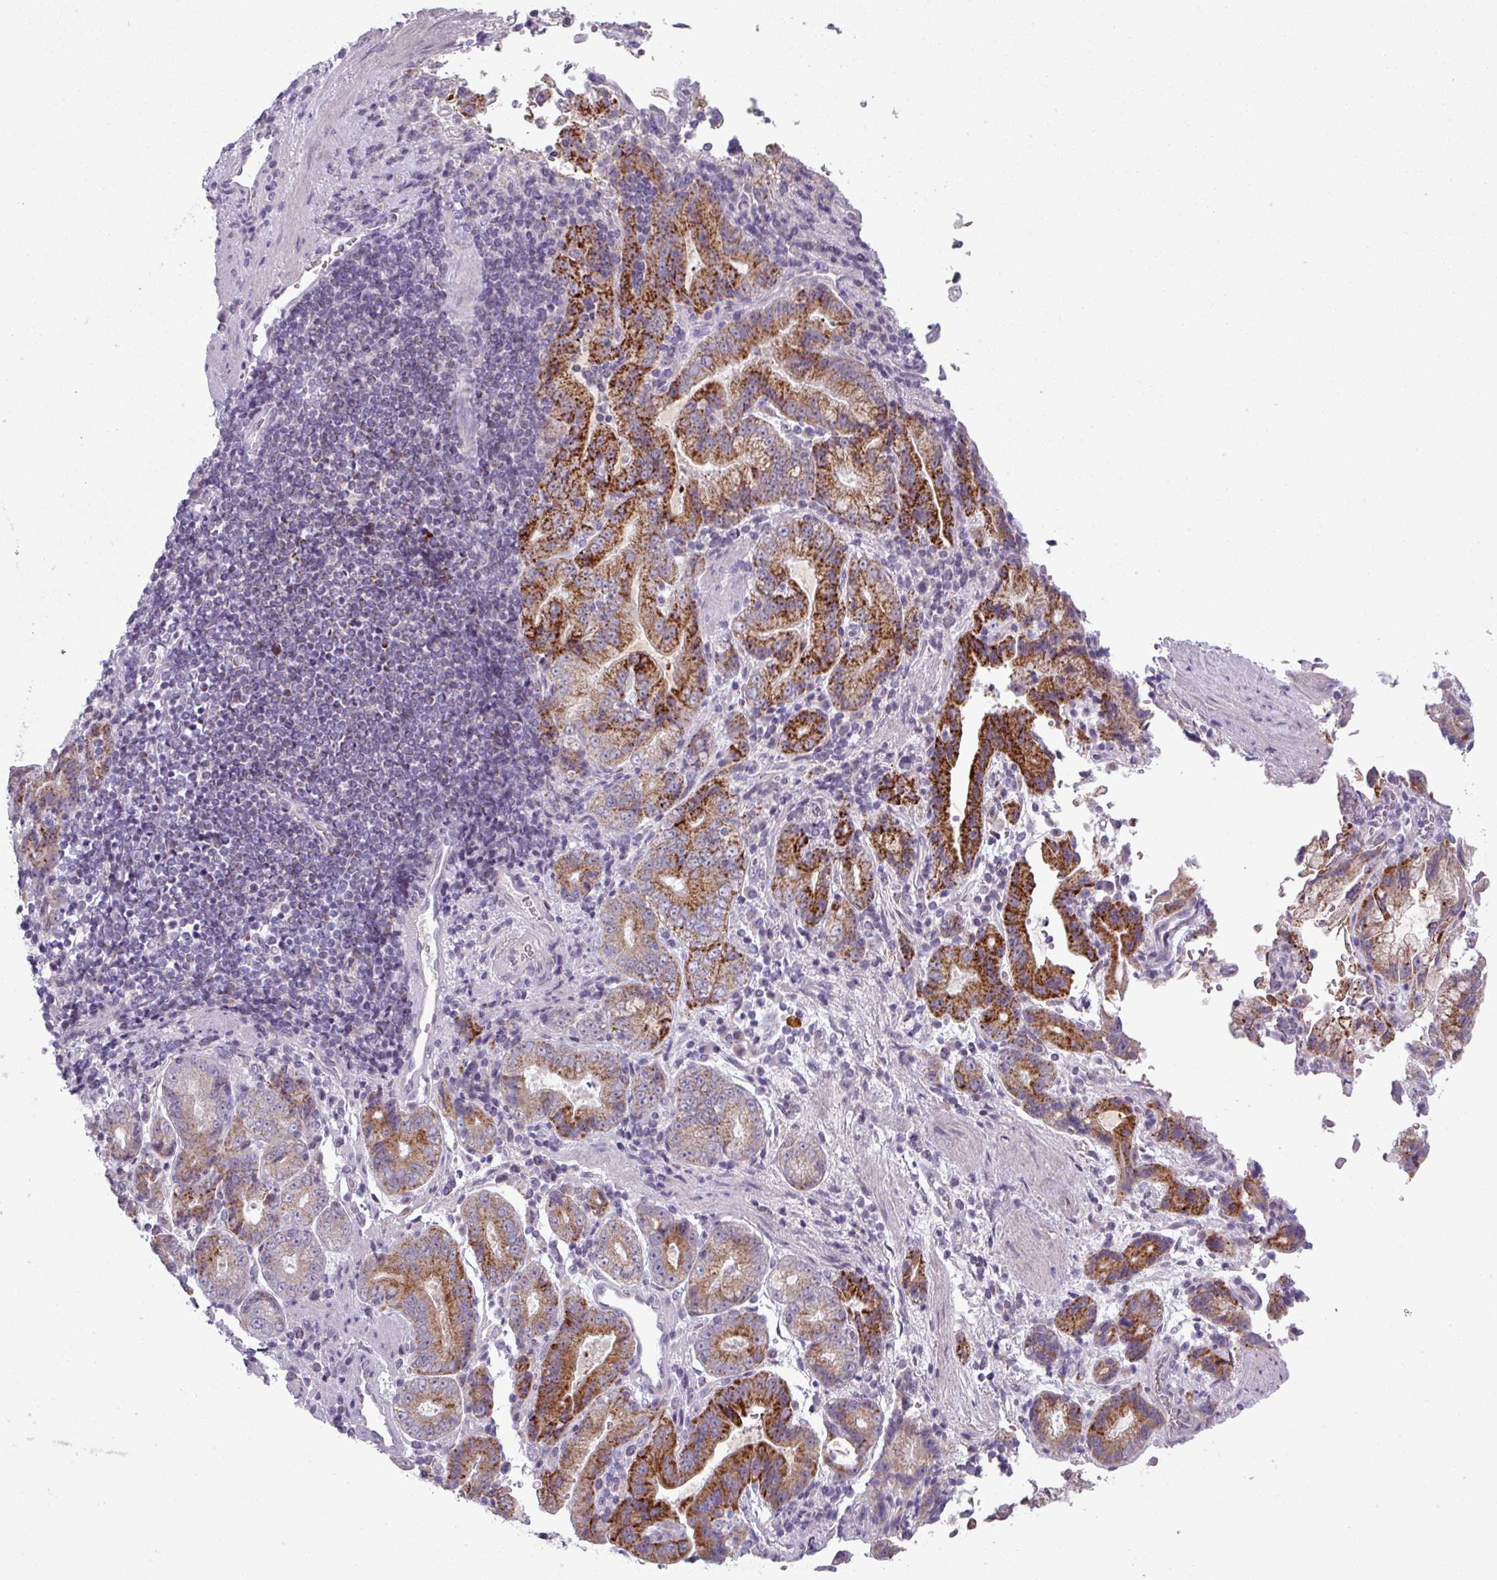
{"staining": {"intensity": "strong", "quantity": ">75%", "location": "cytoplasmic/membranous"}, "tissue": "stomach cancer", "cell_type": "Tumor cells", "image_type": "cancer", "snomed": [{"axis": "morphology", "description": "Adenocarcinoma, NOS"}, {"axis": "topography", "description": "Stomach"}], "caption": "Protein expression analysis of stomach adenocarcinoma demonstrates strong cytoplasmic/membranous staining in approximately >75% of tumor cells.", "gene": "ZNF615", "patient": {"sex": "male", "age": 62}}